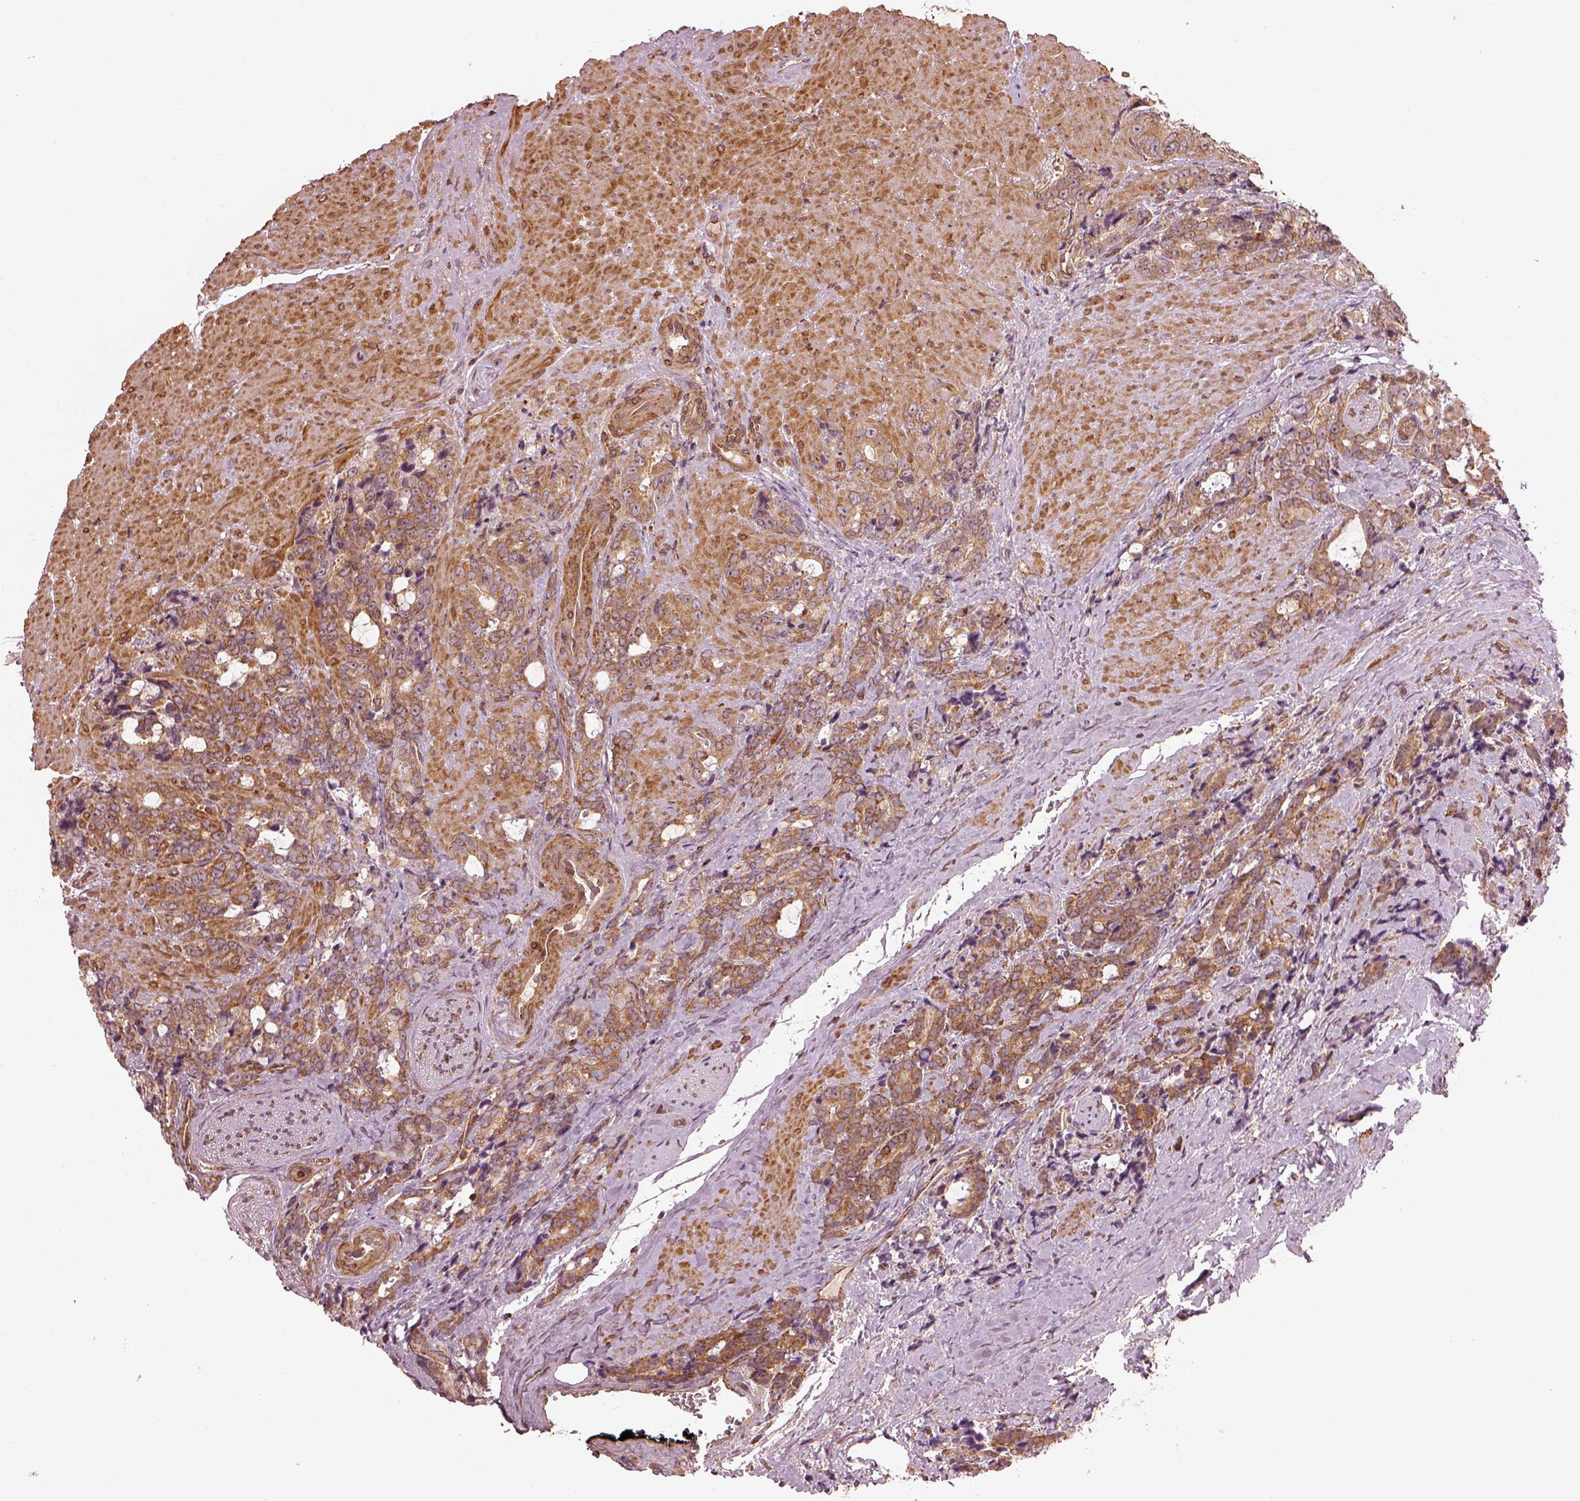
{"staining": {"intensity": "moderate", "quantity": ">75%", "location": "cytoplasmic/membranous"}, "tissue": "prostate cancer", "cell_type": "Tumor cells", "image_type": "cancer", "snomed": [{"axis": "morphology", "description": "Adenocarcinoma, High grade"}, {"axis": "topography", "description": "Prostate"}], "caption": "Brown immunohistochemical staining in prostate cancer (adenocarcinoma (high-grade)) demonstrates moderate cytoplasmic/membranous positivity in approximately >75% of tumor cells.", "gene": "LSM14A", "patient": {"sex": "male", "age": 74}}